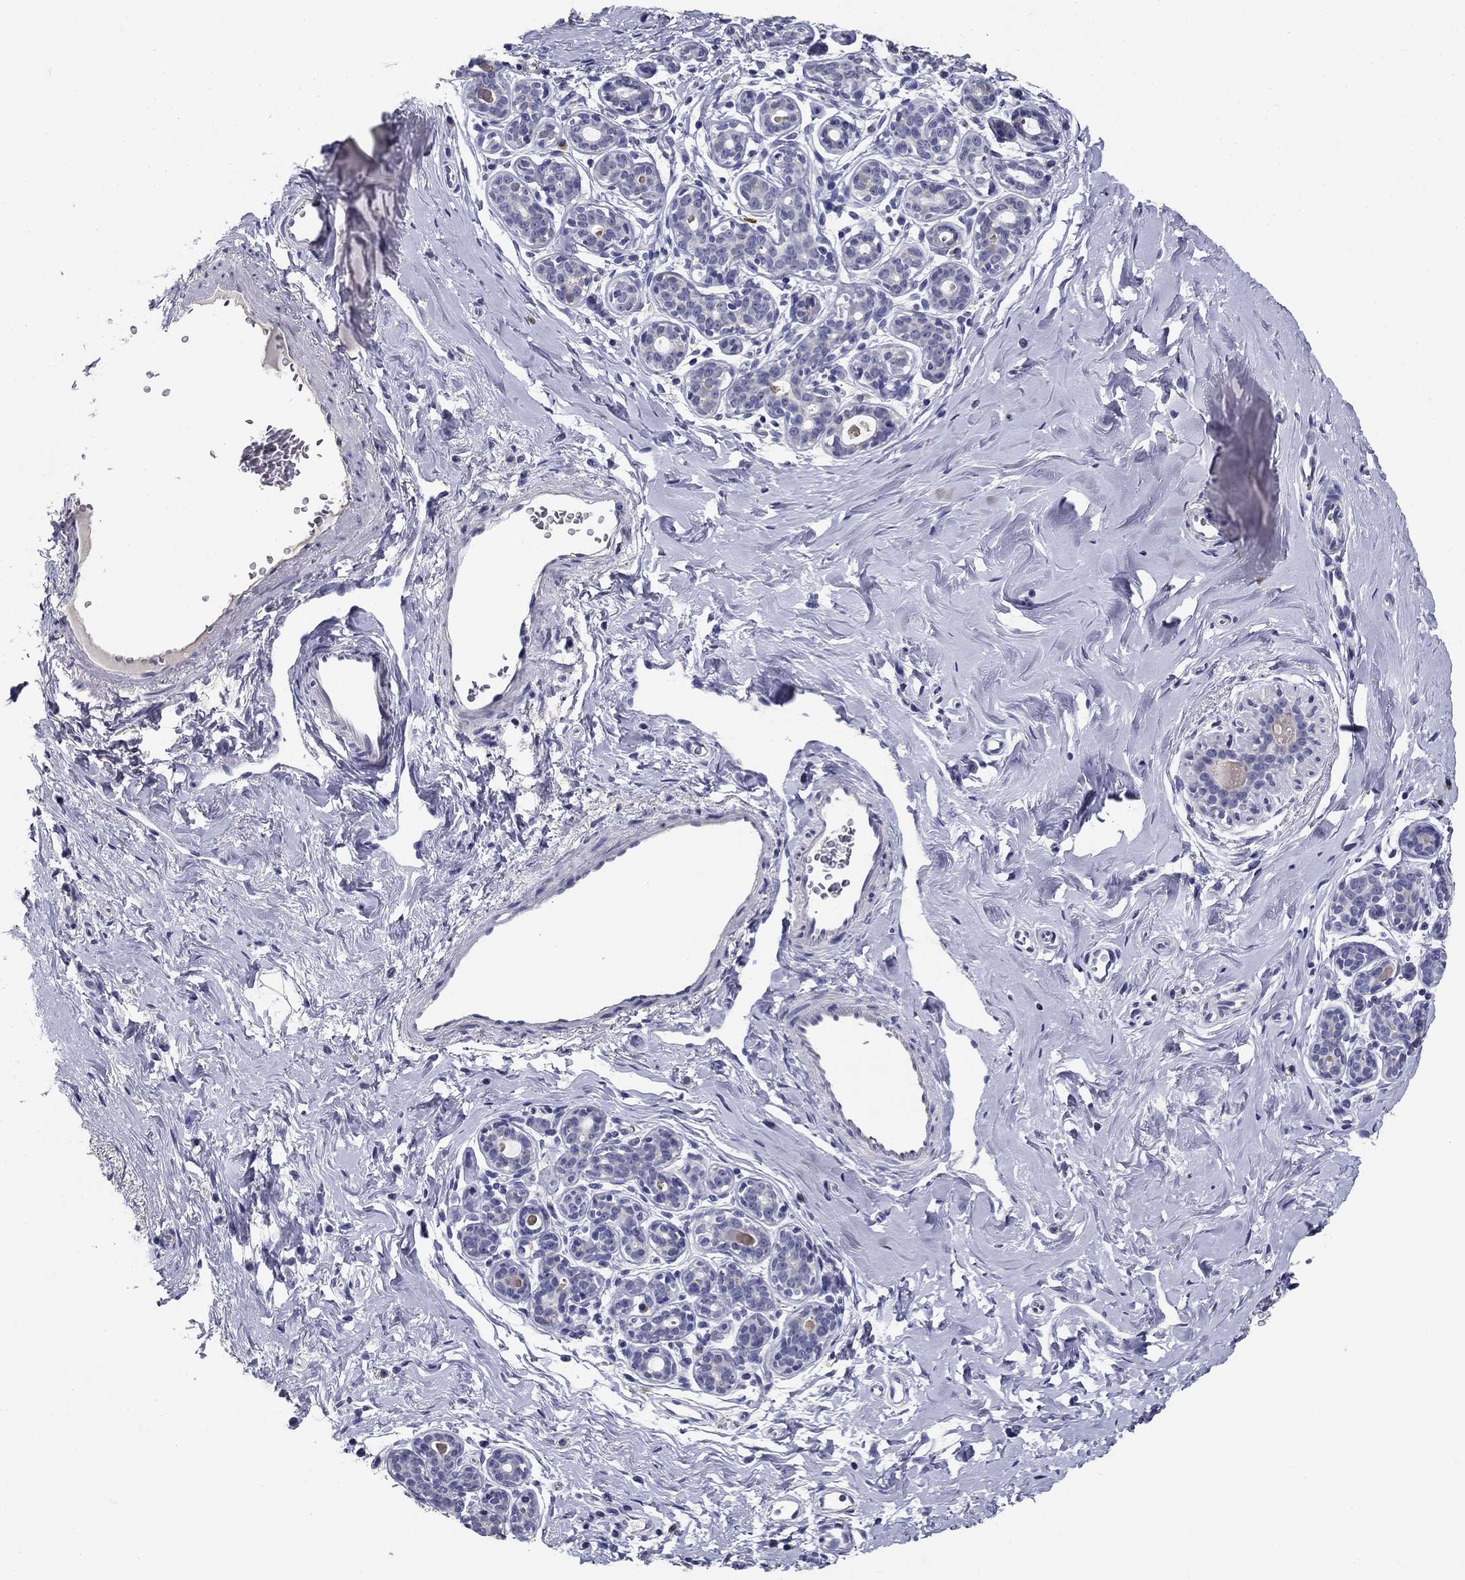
{"staining": {"intensity": "negative", "quantity": "none", "location": "none"}, "tissue": "breast", "cell_type": "Adipocytes", "image_type": "normal", "snomed": [{"axis": "morphology", "description": "Normal tissue, NOS"}, {"axis": "topography", "description": "Skin"}, {"axis": "topography", "description": "Breast"}], "caption": "High power microscopy micrograph of an immunohistochemistry (IHC) photomicrograph of benign breast, revealing no significant positivity in adipocytes. (DAB (3,3'-diaminobenzidine) immunohistochemistry visualized using brightfield microscopy, high magnification).", "gene": "POMC", "patient": {"sex": "female", "age": 43}}